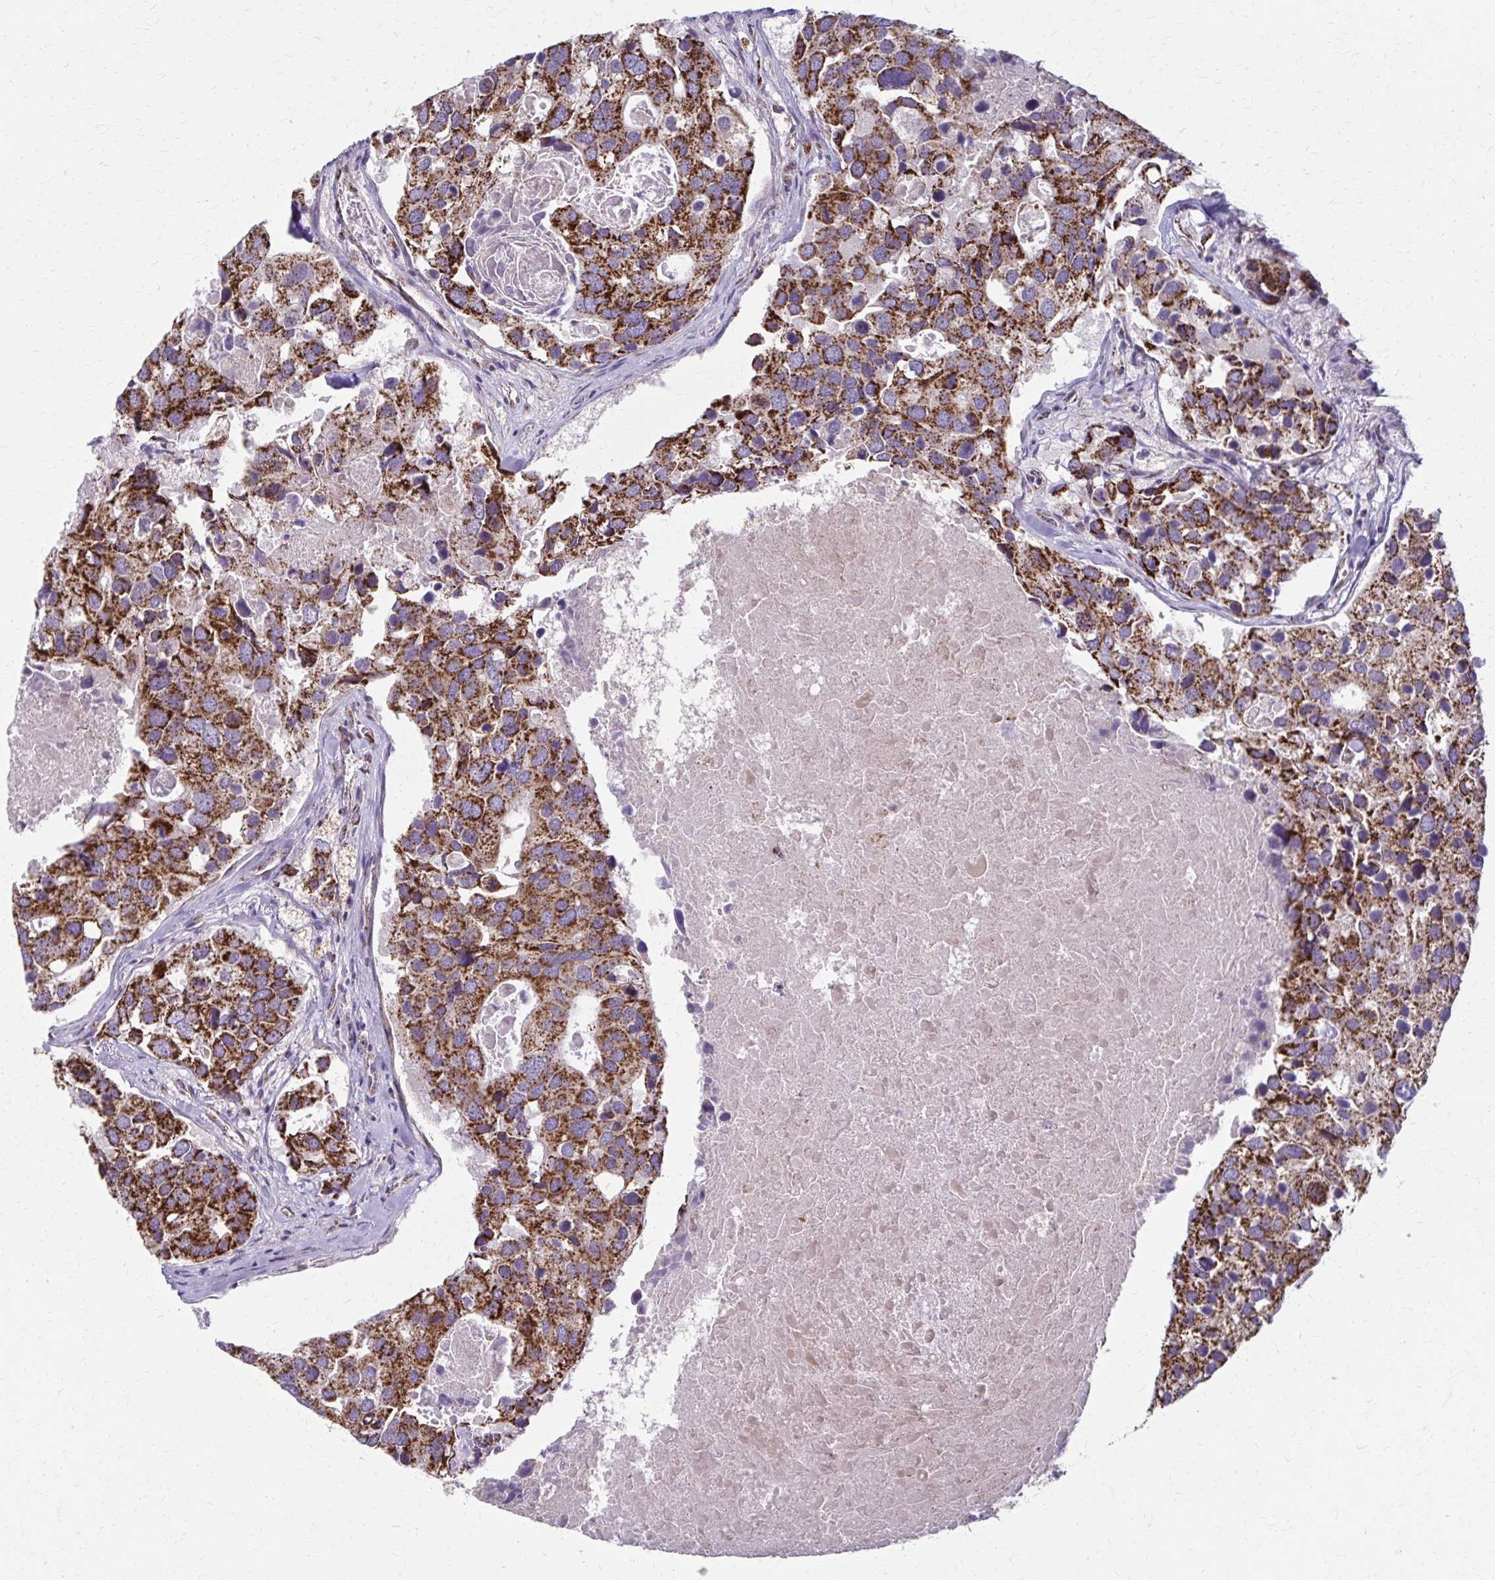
{"staining": {"intensity": "strong", "quantity": ">75%", "location": "cytoplasmic/membranous"}, "tissue": "breast cancer", "cell_type": "Tumor cells", "image_type": "cancer", "snomed": [{"axis": "morphology", "description": "Duct carcinoma"}, {"axis": "topography", "description": "Breast"}], "caption": "There is high levels of strong cytoplasmic/membranous staining in tumor cells of breast intraductal carcinoma, as demonstrated by immunohistochemical staining (brown color).", "gene": "TVP23A", "patient": {"sex": "female", "age": 83}}